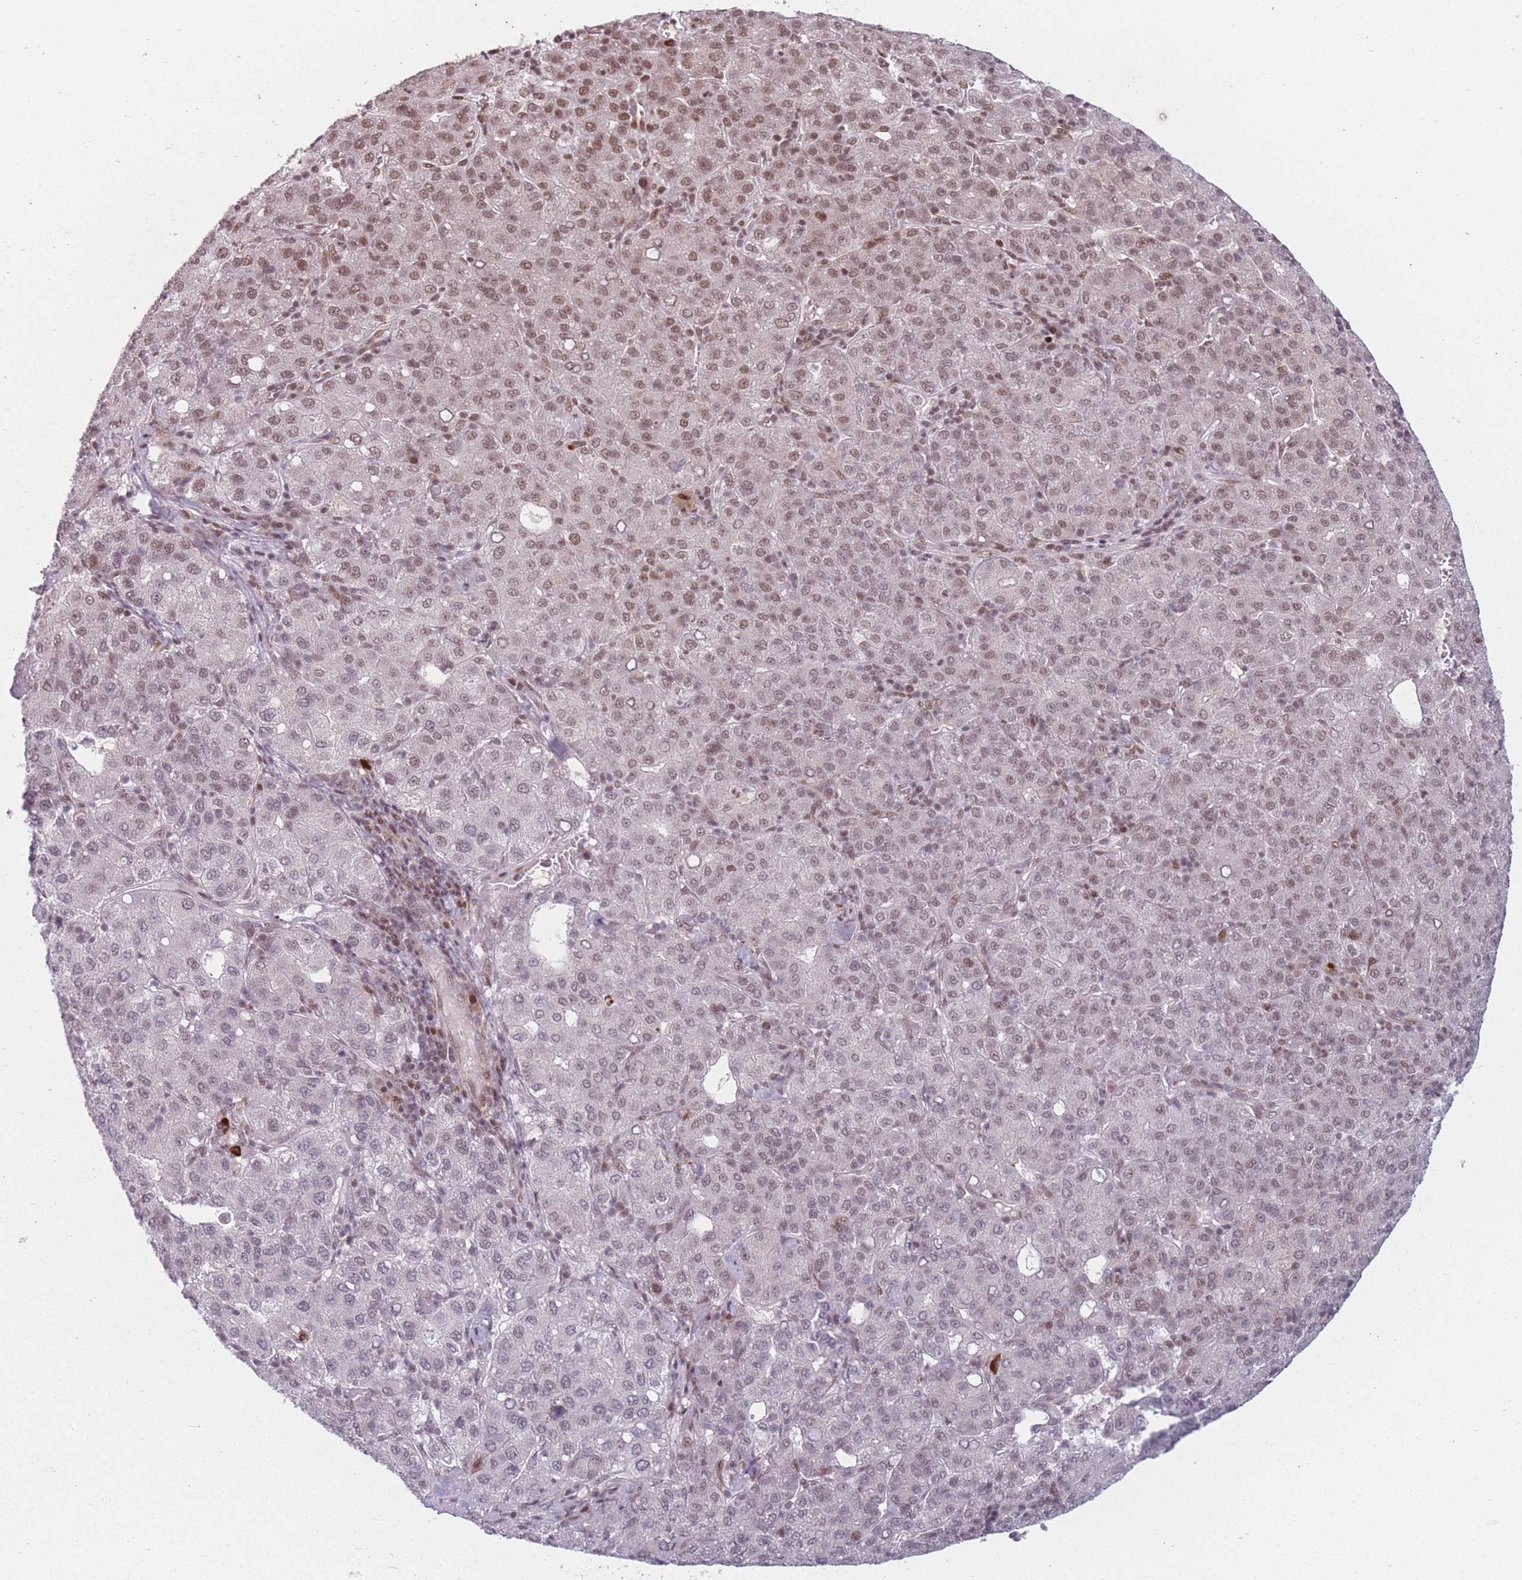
{"staining": {"intensity": "weak", "quantity": "25%-75%", "location": "nuclear"}, "tissue": "liver cancer", "cell_type": "Tumor cells", "image_type": "cancer", "snomed": [{"axis": "morphology", "description": "Carcinoma, Hepatocellular, NOS"}, {"axis": "topography", "description": "Liver"}], "caption": "Hepatocellular carcinoma (liver) stained with DAB immunohistochemistry exhibits low levels of weak nuclear expression in about 25%-75% of tumor cells. (DAB IHC, brown staining for protein, blue staining for nuclei).", "gene": "SUPT6H", "patient": {"sex": "male", "age": 65}}